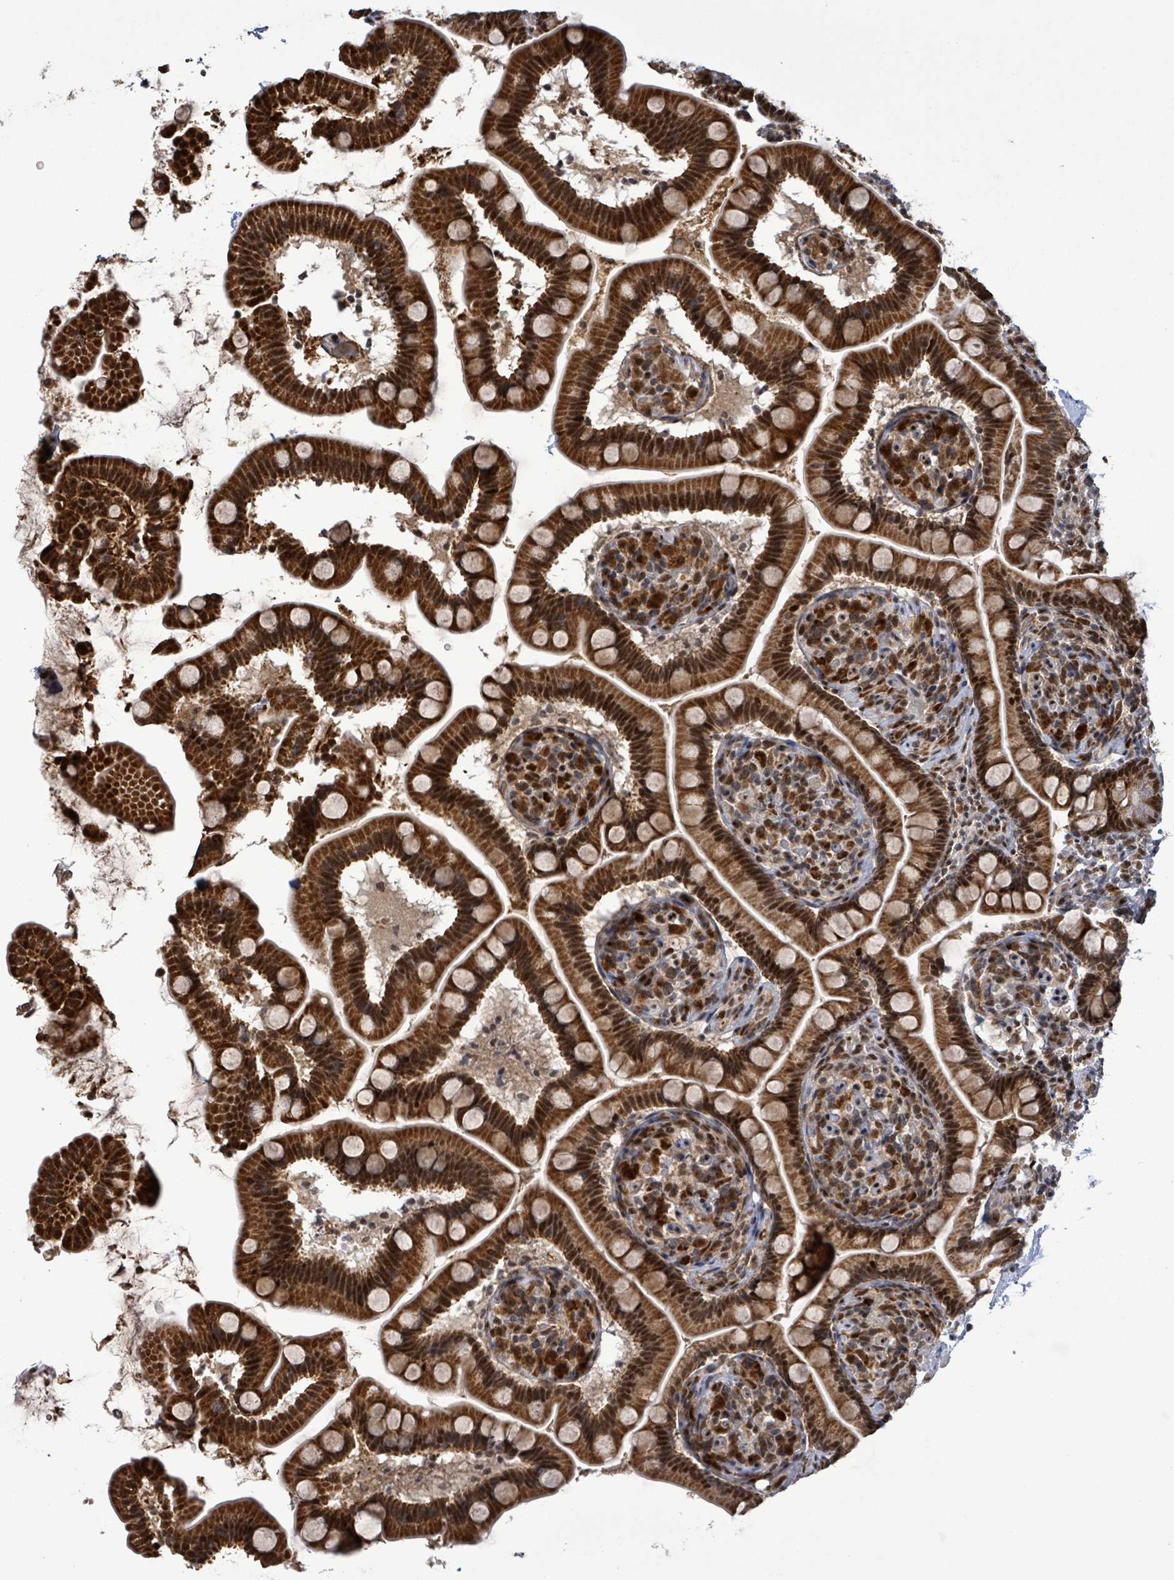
{"staining": {"intensity": "strong", "quantity": ">75%", "location": "cytoplasmic/membranous,nuclear"}, "tissue": "small intestine", "cell_type": "Glandular cells", "image_type": "normal", "snomed": [{"axis": "morphology", "description": "Normal tissue, NOS"}, {"axis": "topography", "description": "Small intestine"}], "caption": "DAB immunohistochemical staining of benign small intestine exhibits strong cytoplasmic/membranous,nuclear protein positivity in about >75% of glandular cells. (brown staining indicates protein expression, while blue staining denotes nuclei).", "gene": "PATZ1", "patient": {"sex": "female", "age": 64}}